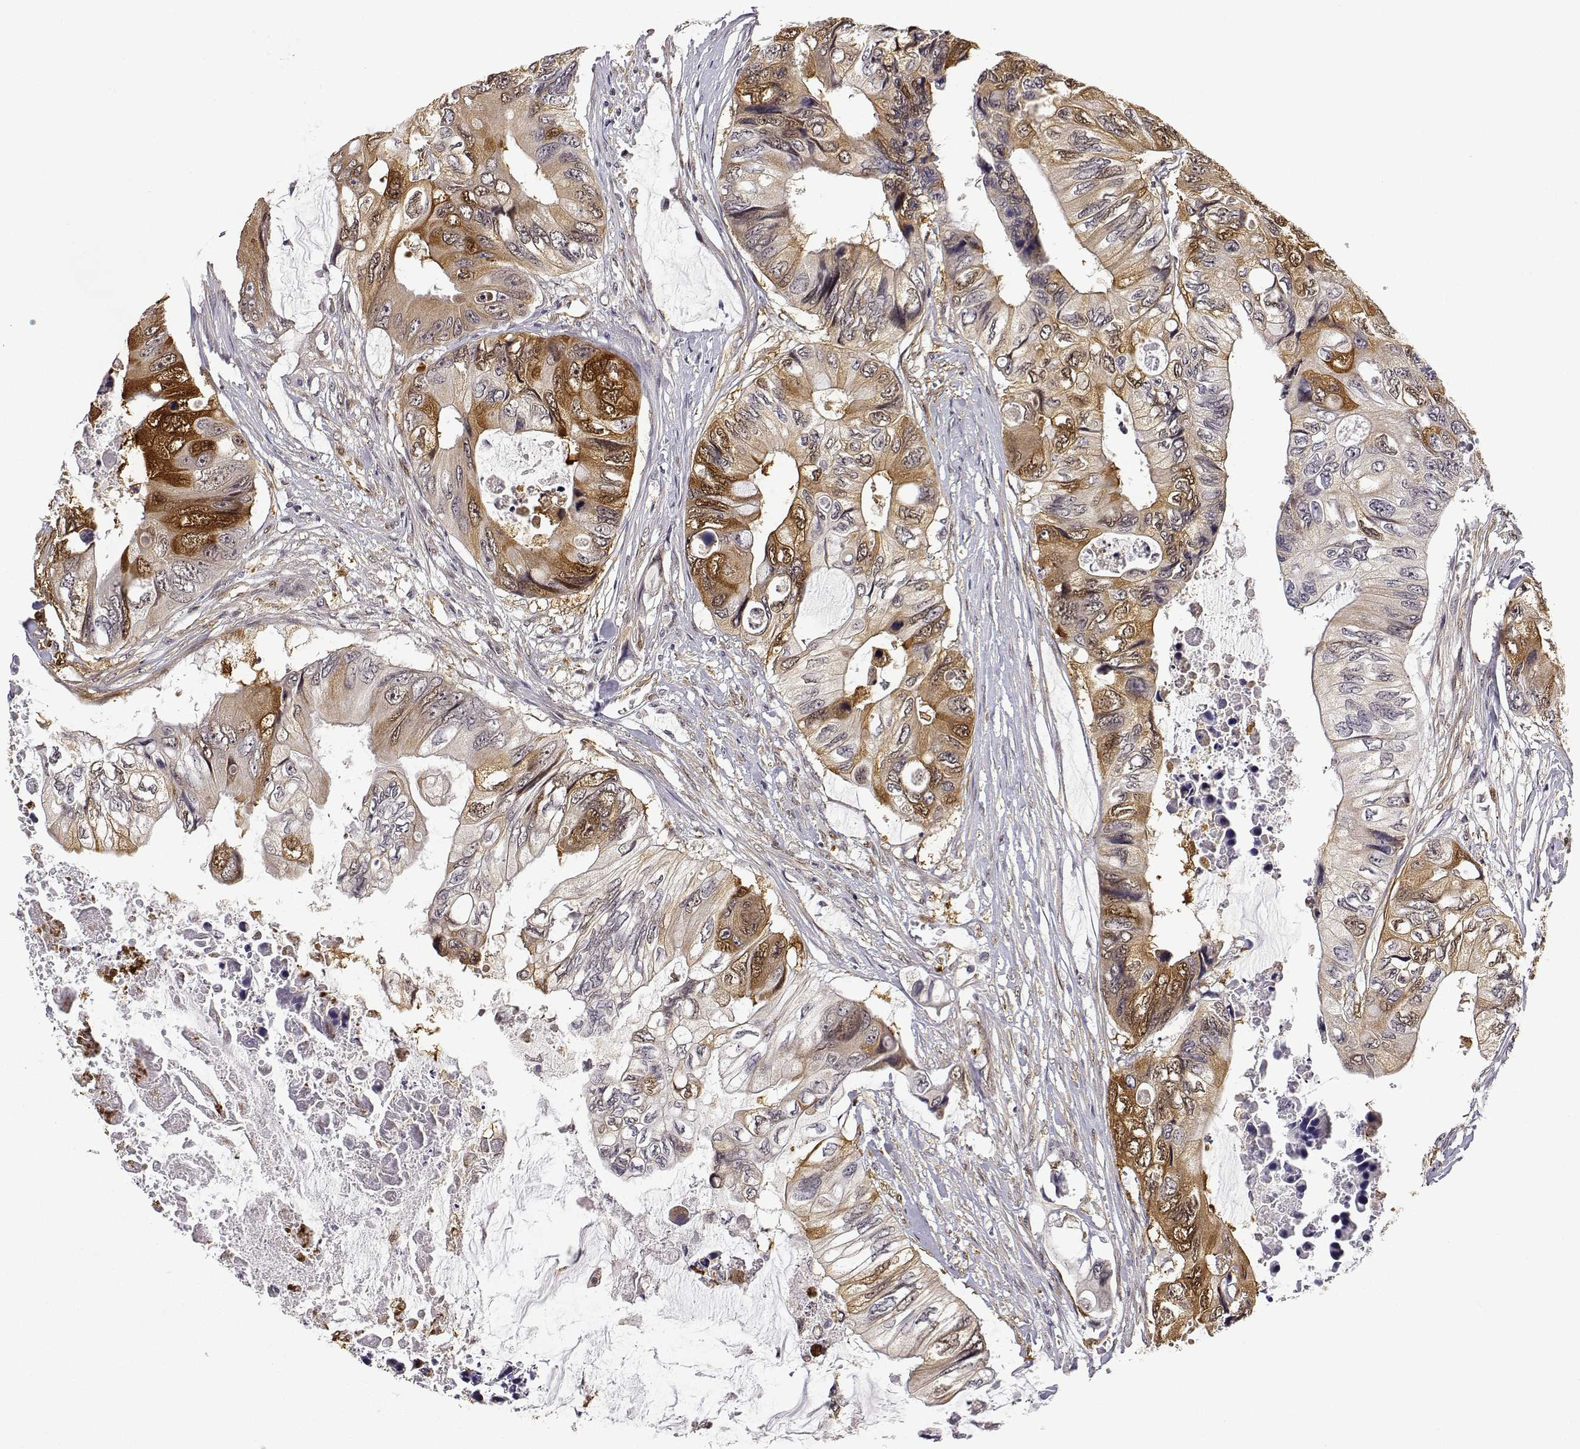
{"staining": {"intensity": "moderate", "quantity": "25%-75%", "location": "cytoplasmic/membranous"}, "tissue": "colorectal cancer", "cell_type": "Tumor cells", "image_type": "cancer", "snomed": [{"axis": "morphology", "description": "Adenocarcinoma, NOS"}, {"axis": "topography", "description": "Rectum"}], "caption": "There is medium levels of moderate cytoplasmic/membranous positivity in tumor cells of colorectal adenocarcinoma, as demonstrated by immunohistochemical staining (brown color).", "gene": "PHGDH", "patient": {"sex": "male", "age": 63}}